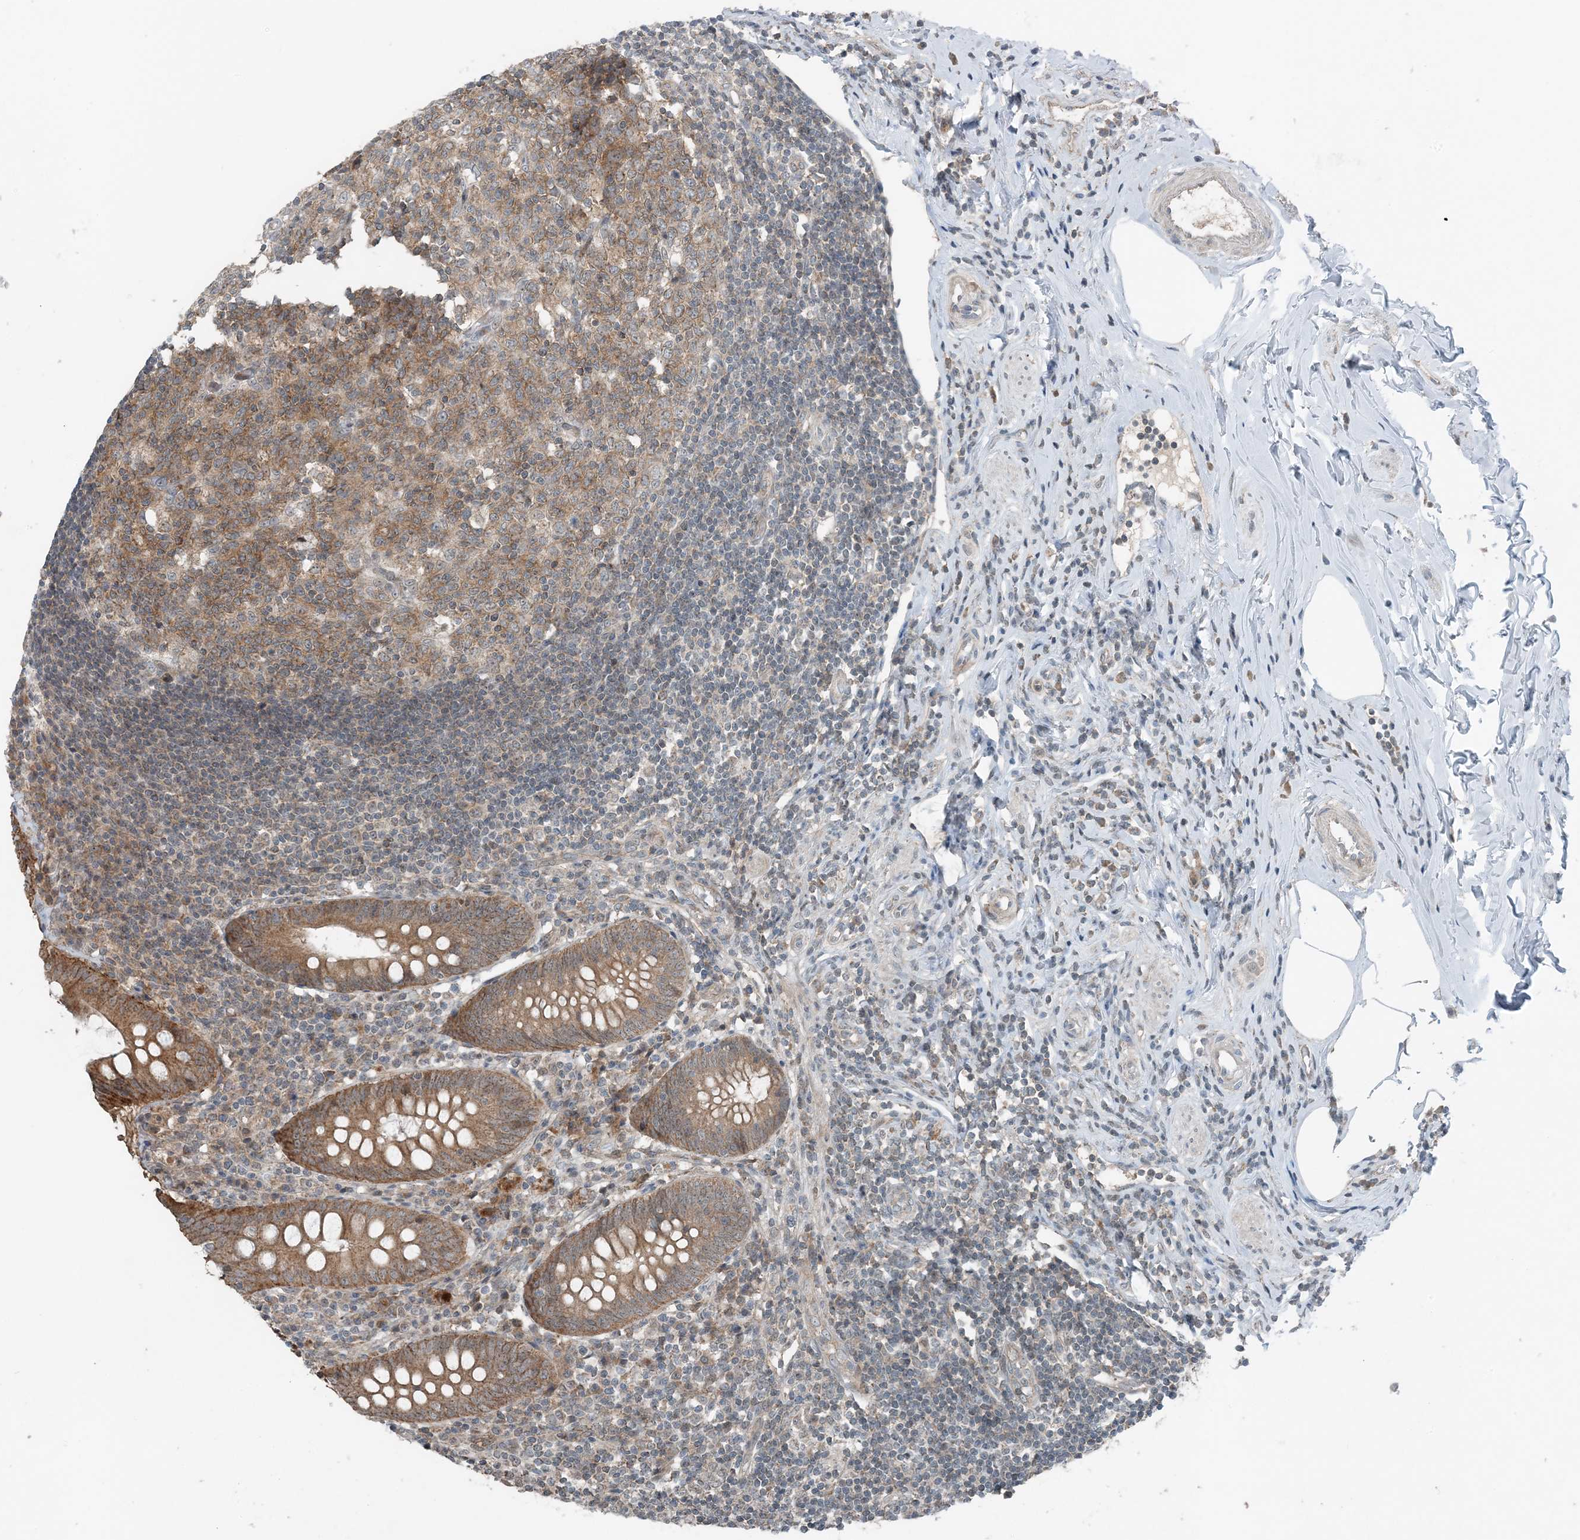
{"staining": {"intensity": "moderate", "quantity": ">75%", "location": "cytoplasmic/membranous,nuclear"}, "tissue": "appendix", "cell_type": "Glandular cells", "image_type": "normal", "snomed": [{"axis": "morphology", "description": "Normal tissue, NOS"}, {"axis": "topography", "description": "Appendix"}], "caption": "An IHC photomicrograph of normal tissue is shown. Protein staining in brown labels moderate cytoplasmic/membranous,nuclear positivity in appendix within glandular cells.", "gene": "MITD1", "patient": {"sex": "female", "age": 54}}